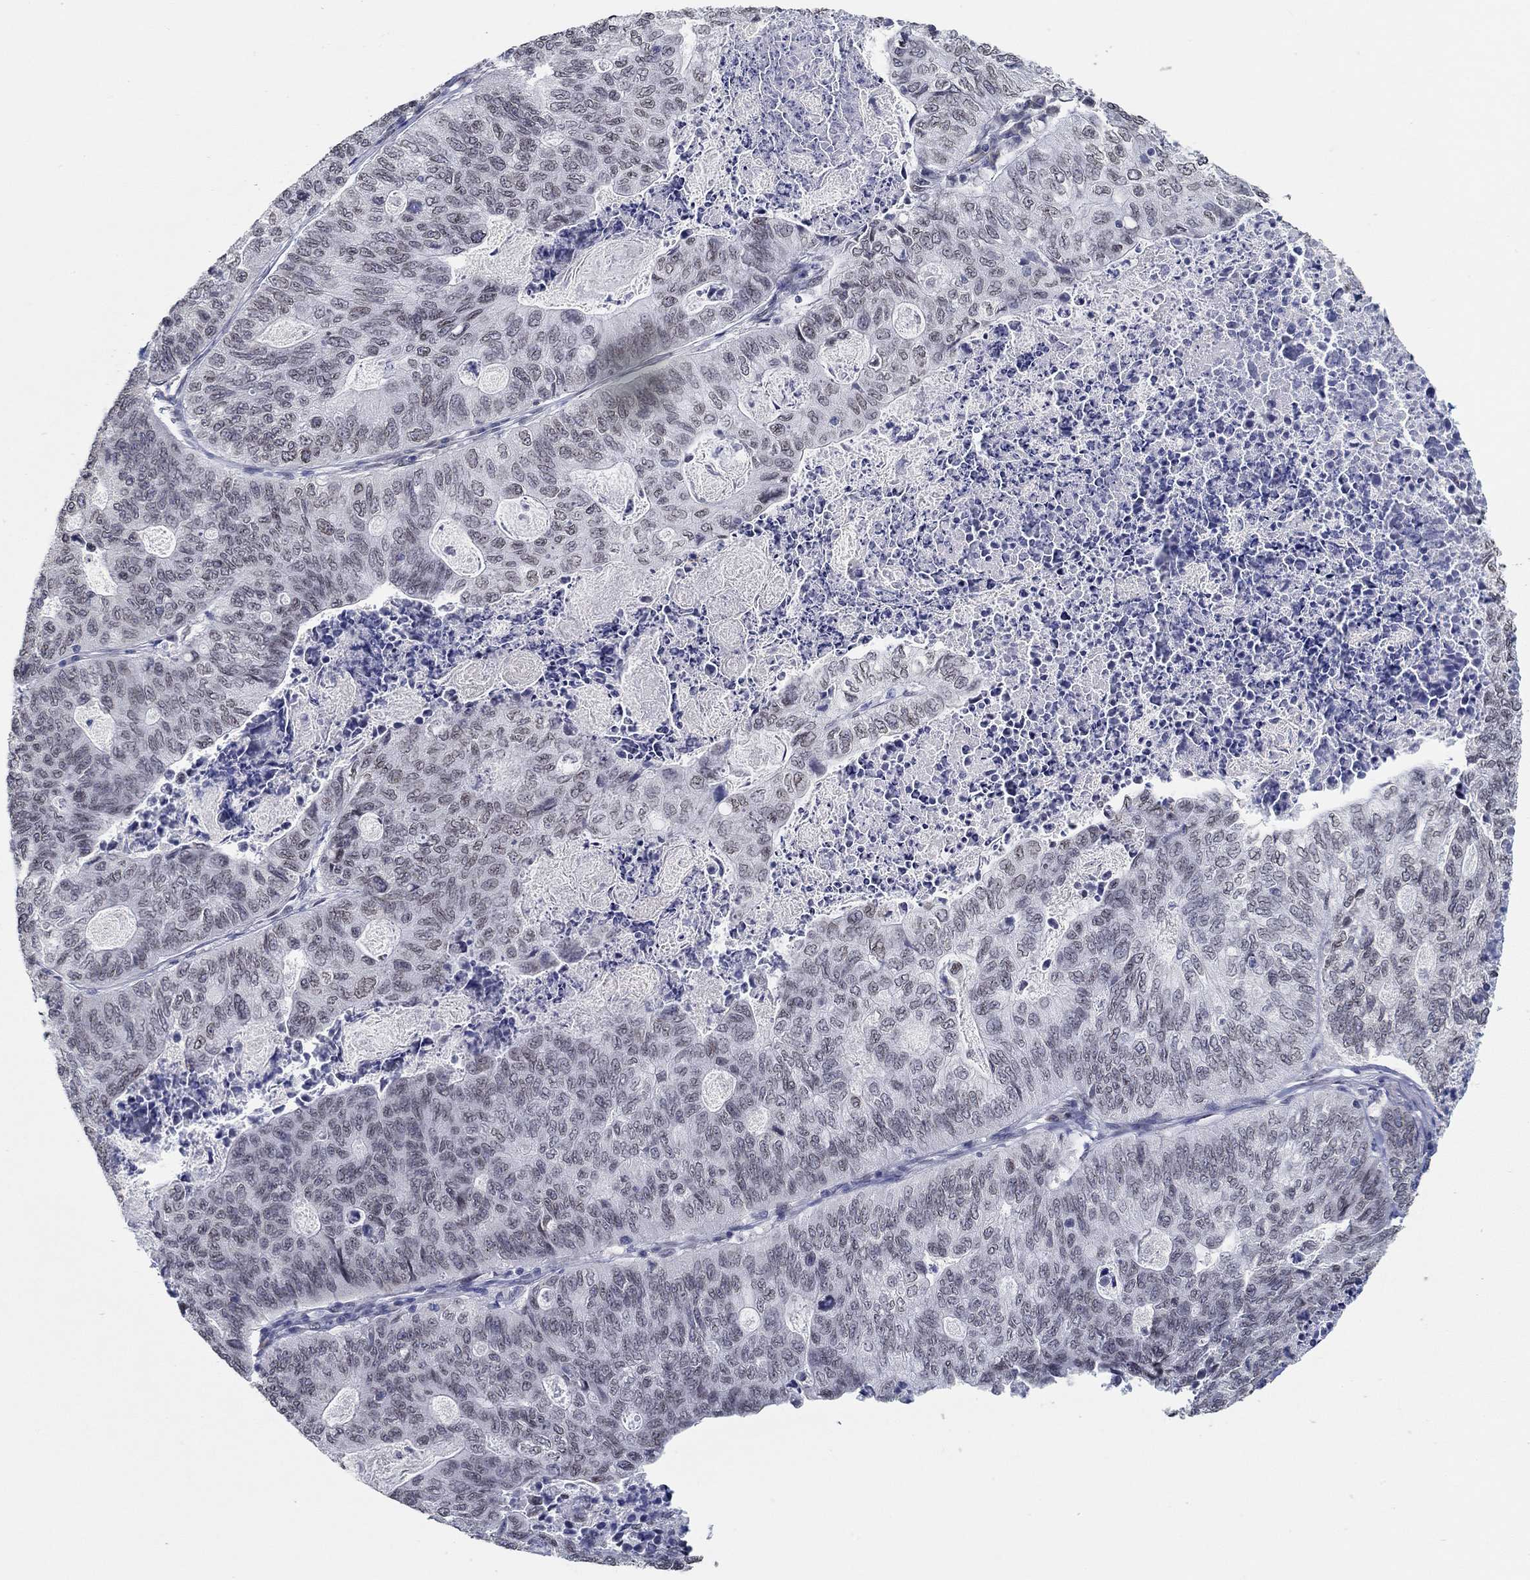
{"staining": {"intensity": "negative", "quantity": "none", "location": "none"}, "tissue": "stomach cancer", "cell_type": "Tumor cells", "image_type": "cancer", "snomed": [{"axis": "morphology", "description": "Adenocarcinoma, NOS"}, {"axis": "topography", "description": "Stomach, upper"}], "caption": "DAB immunohistochemical staining of adenocarcinoma (stomach) displays no significant positivity in tumor cells.", "gene": "NUP155", "patient": {"sex": "female", "age": 67}}